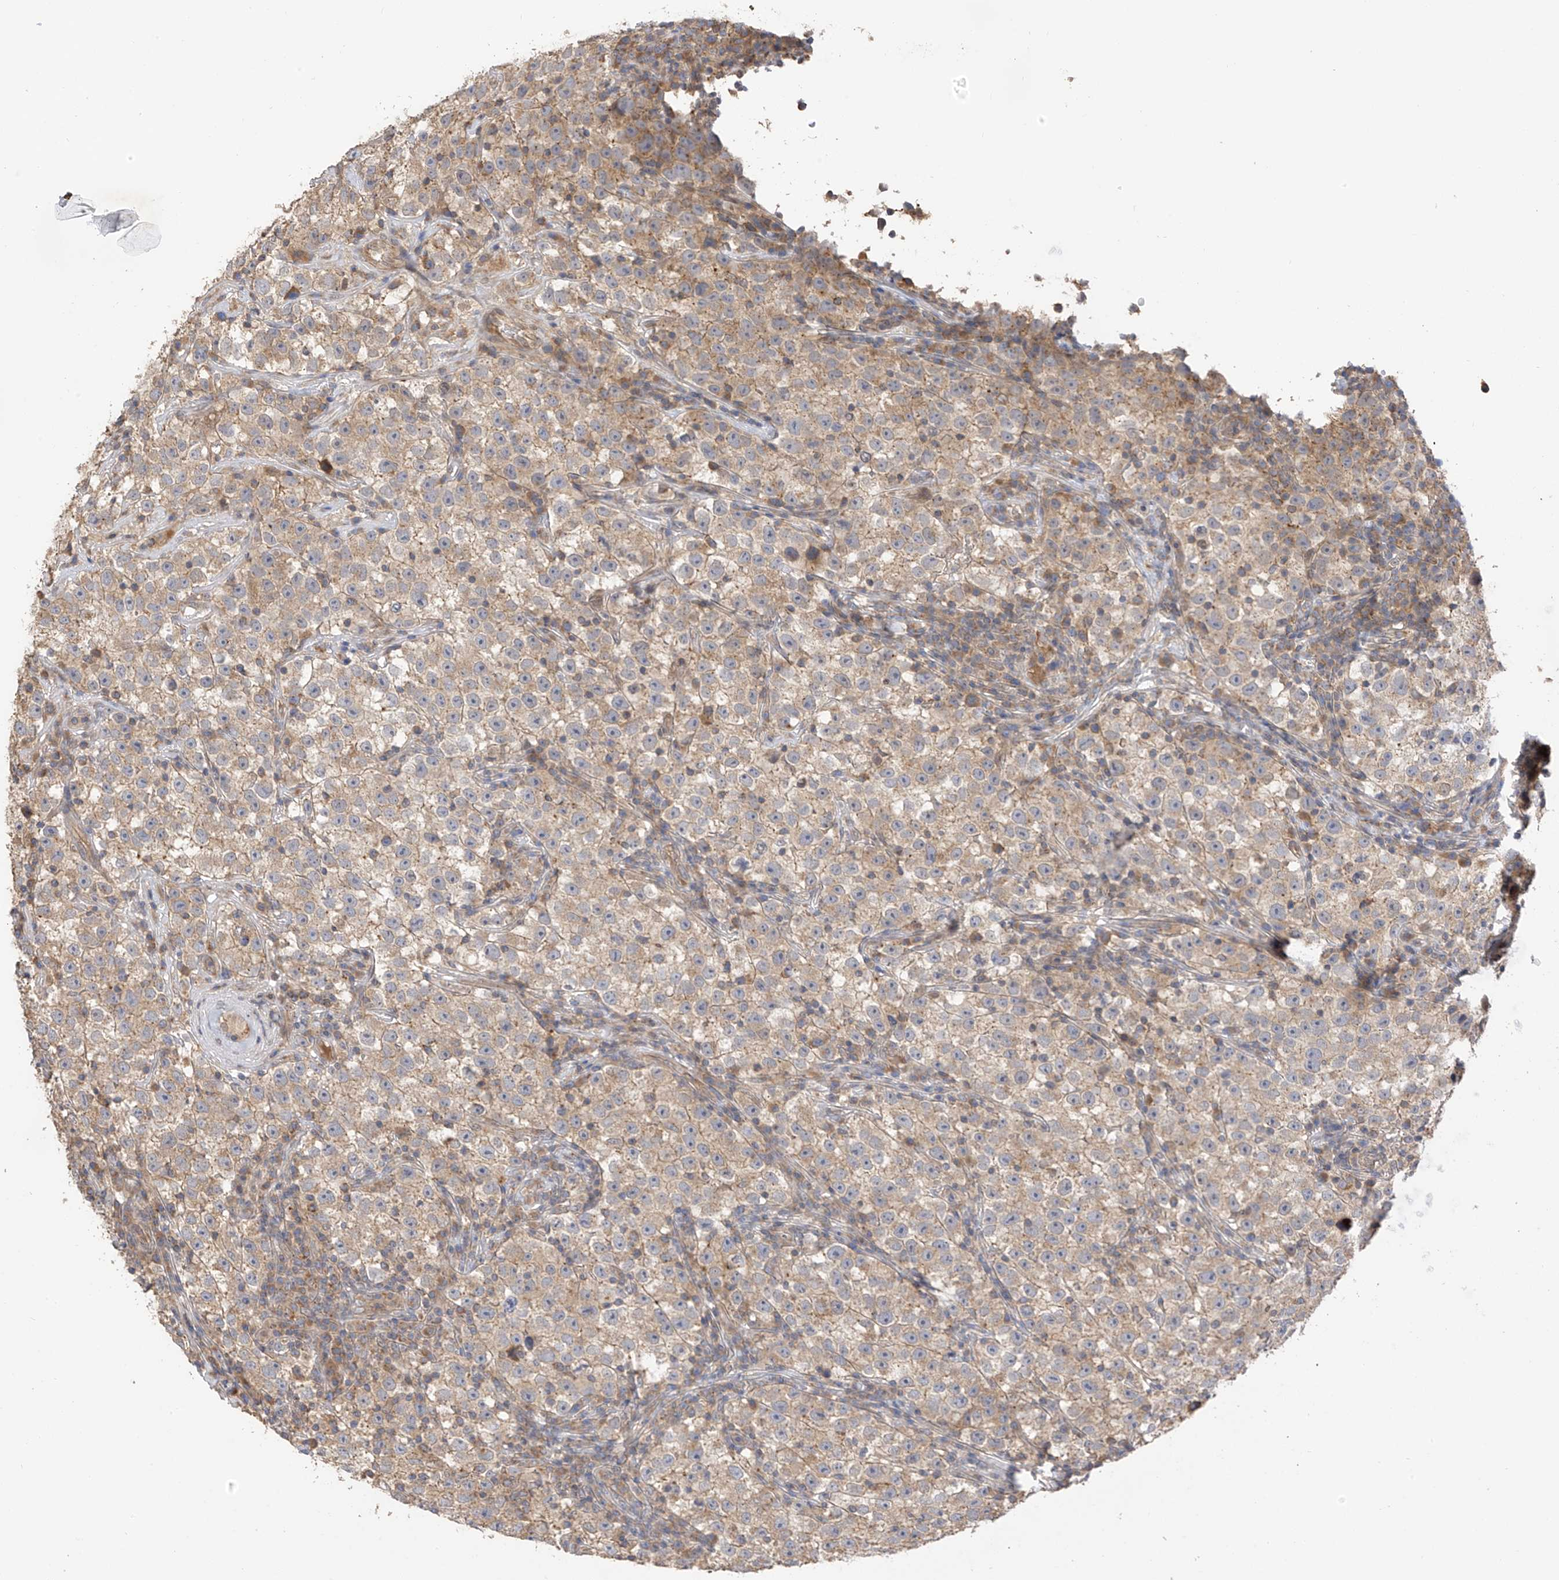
{"staining": {"intensity": "weak", "quantity": ">75%", "location": "cytoplasmic/membranous"}, "tissue": "testis cancer", "cell_type": "Tumor cells", "image_type": "cancer", "snomed": [{"axis": "morphology", "description": "Seminoma, NOS"}, {"axis": "topography", "description": "Testis"}], "caption": "Immunohistochemistry (IHC) staining of testis seminoma, which shows low levels of weak cytoplasmic/membranous expression in approximately >75% of tumor cells indicating weak cytoplasmic/membranous protein staining. The staining was performed using DAB (3,3'-diaminobenzidine) (brown) for protein detection and nuclei were counterstained in hematoxylin (blue).", "gene": "REC8", "patient": {"sex": "male", "age": 22}}